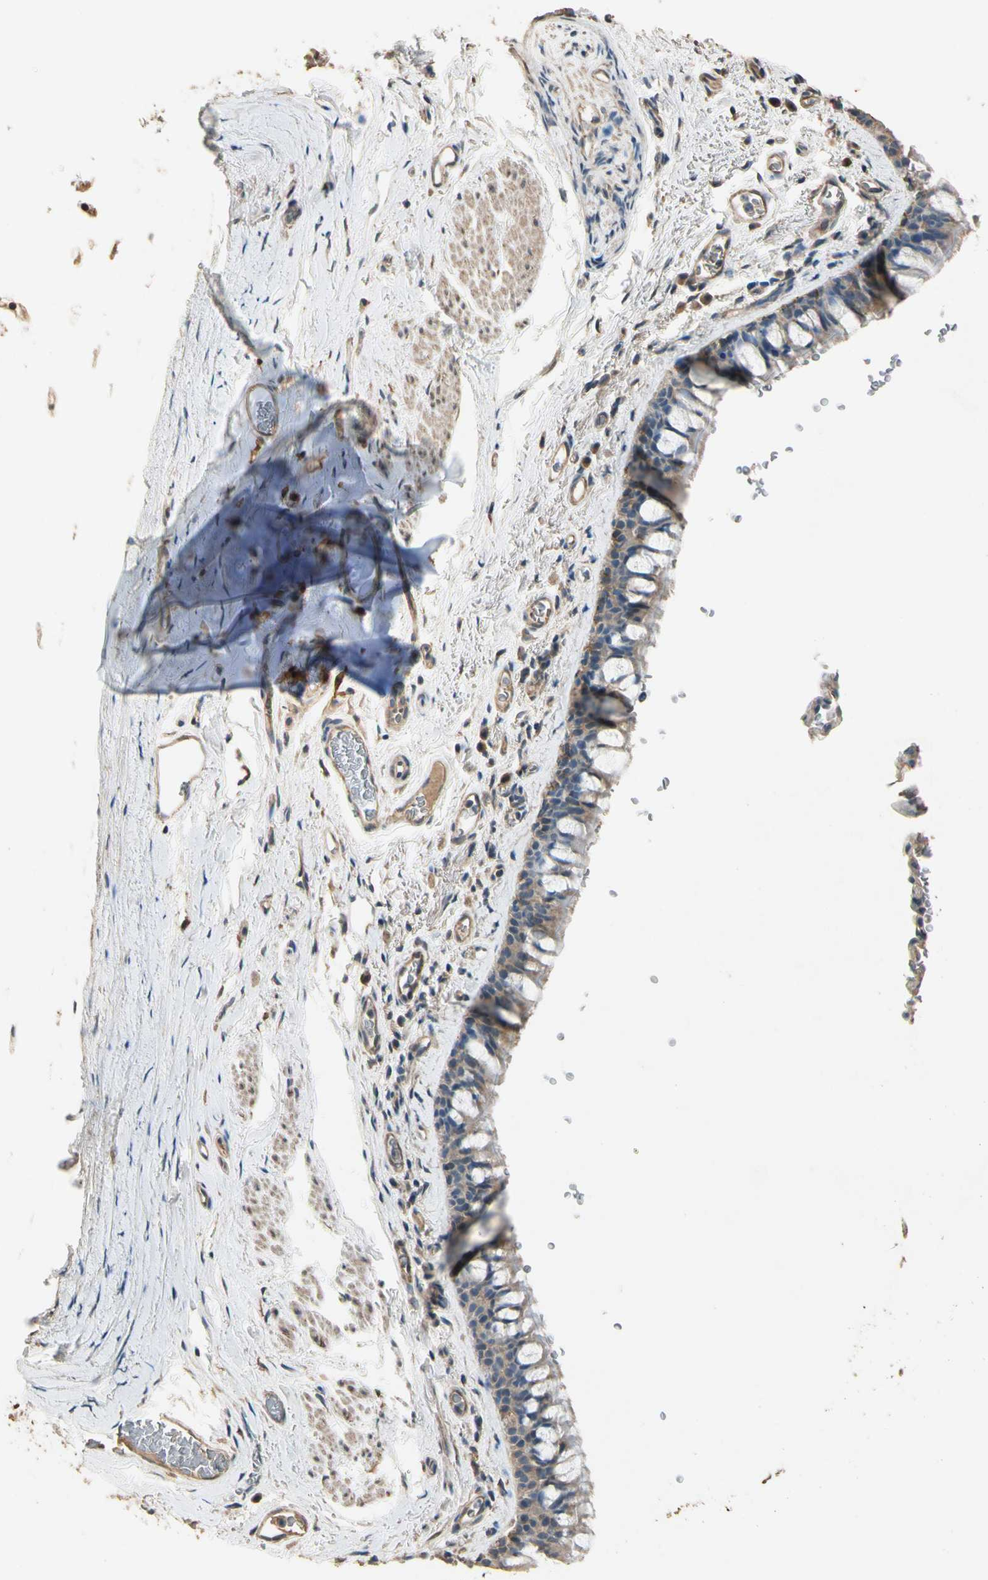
{"staining": {"intensity": "weak", "quantity": ">75%", "location": "cytoplasmic/membranous"}, "tissue": "bronchus", "cell_type": "Respiratory epithelial cells", "image_type": "normal", "snomed": [{"axis": "morphology", "description": "Normal tissue, NOS"}, {"axis": "morphology", "description": "Malignant melanoma, Metastatic site"}, {"axis": "topography", "description": "Bronchus"}, {"axis": "topography", "description": "Lung"}], "caption": "A photomicrograph of human bronchus stained for a protein displays weak cytoplasmic/membranous brown staining in respiratory epithelial cells. The staining was performed using DAB, with brown indicating positive protein expression. Nuclei are stained blue with hematoxylin.", "gene": "CDH6", "patient": {"sex": "male", "age": 64}}